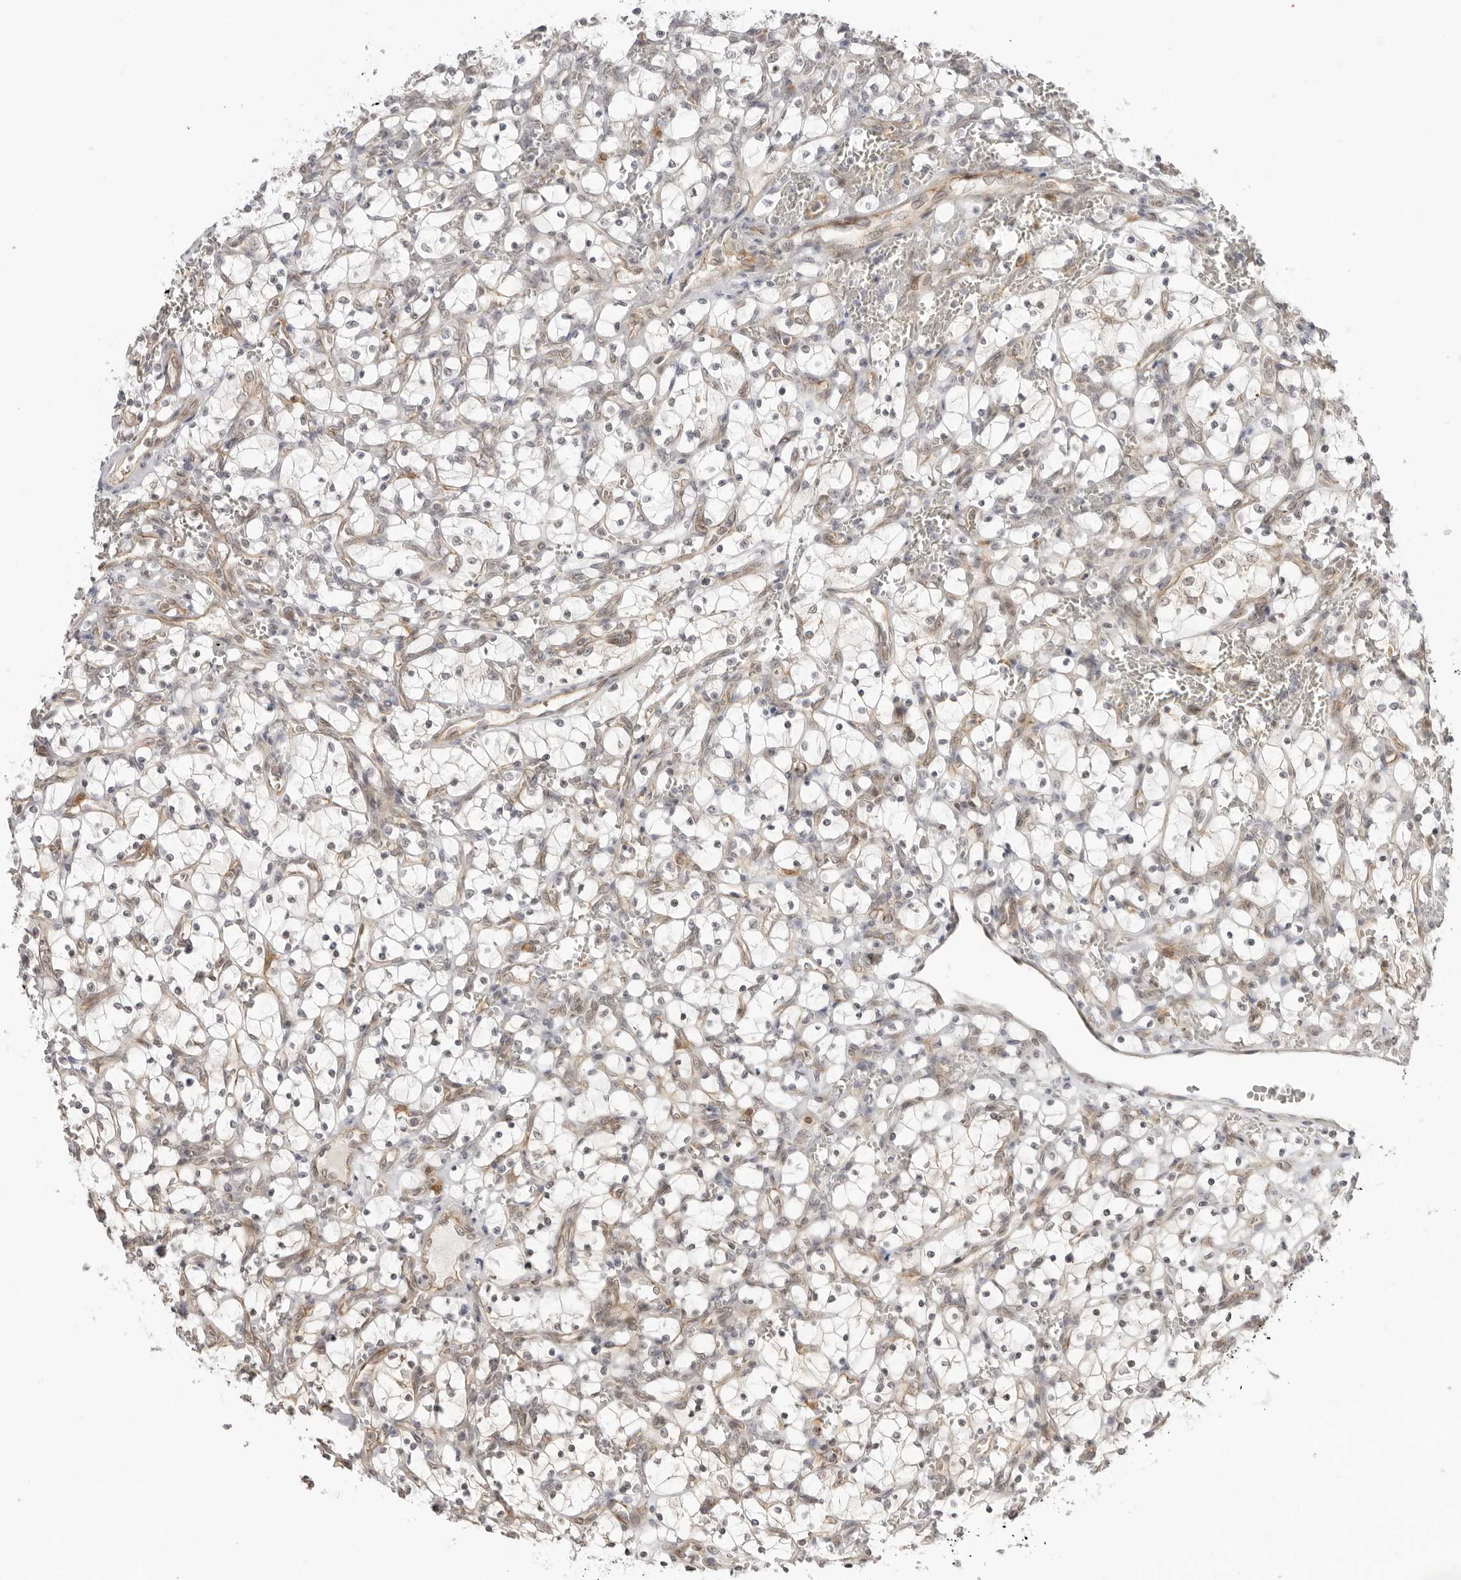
{"staining": {"intensity": "negative", "quantity": "none", "location": "none"}, "tissue": "renal cancer", "cell_type": "Tumor cells", "image_type": "cancer", "snomed": [{"axis": "morphology", "description": "Adenocarcinoma, NOS"}, {"axis": "topography", "description": "Kidney"}], "caption": "DAB (3,3'-diaminobenzidine) immunohistochemical staining of human adenocarcinoma (renal) exhibits no significant staining in tumor cells.", "gene": "TRAPPC3", "patient": {"sex": "female", "age": 69}}